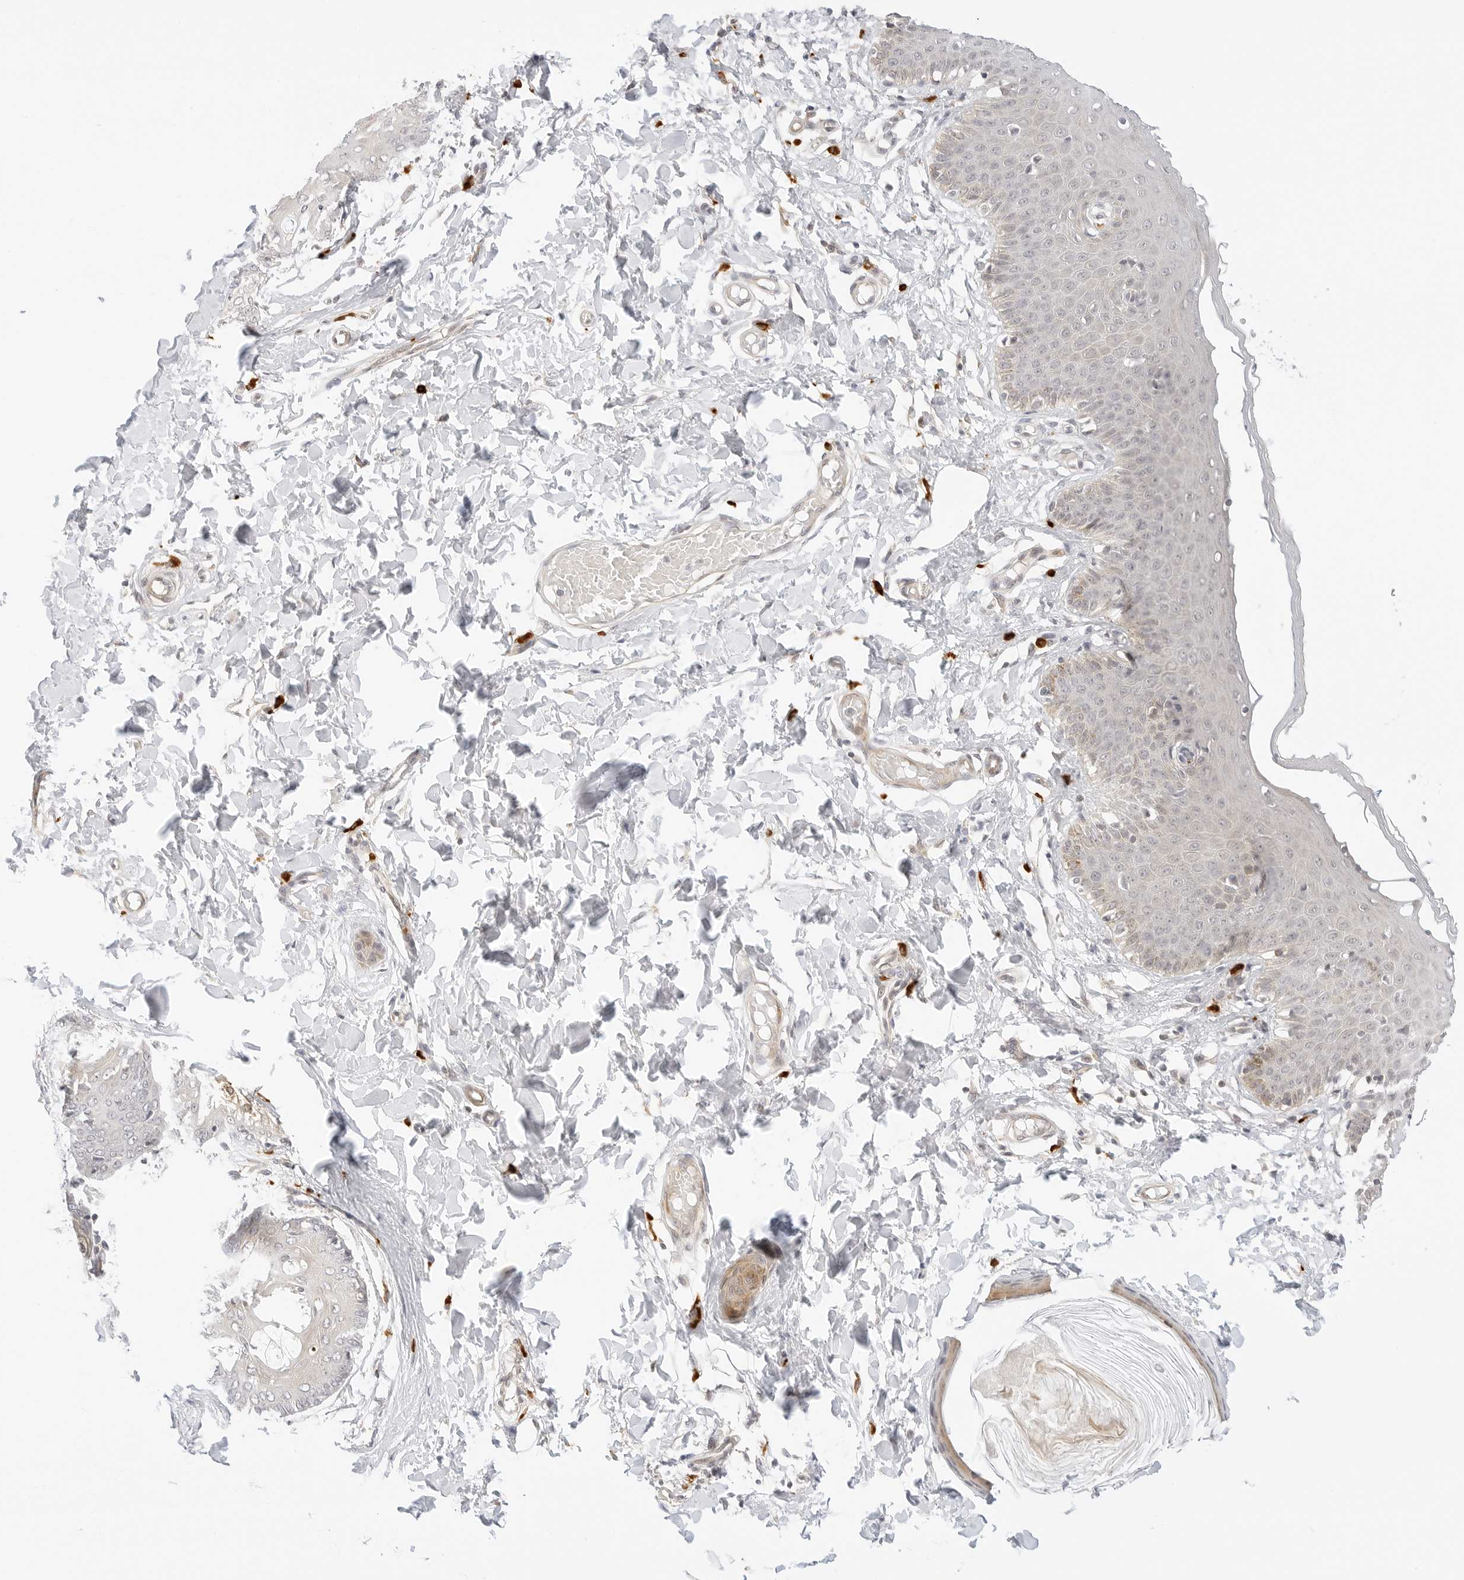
{"staining": {"intensity": "moderate", "quantity": "<25%", "location": "cytoplasmic/membranous,nuclear"}, "tissue": "skin", "cell_type": "Epidermal cells", "image_type": "normal", "snomed": [{"axis": "morphology", "description": "Normal tissue, NOS"}, {"axis": "topography", "description": "Vulva"}], "caption": "Moderate cytoplasmic/membranous,nuclear protein staining is appreciated in about <25% of epidermal cells in skin.", "gene": "TEKT2", "patient": {"sex": "female", "age": 66}}